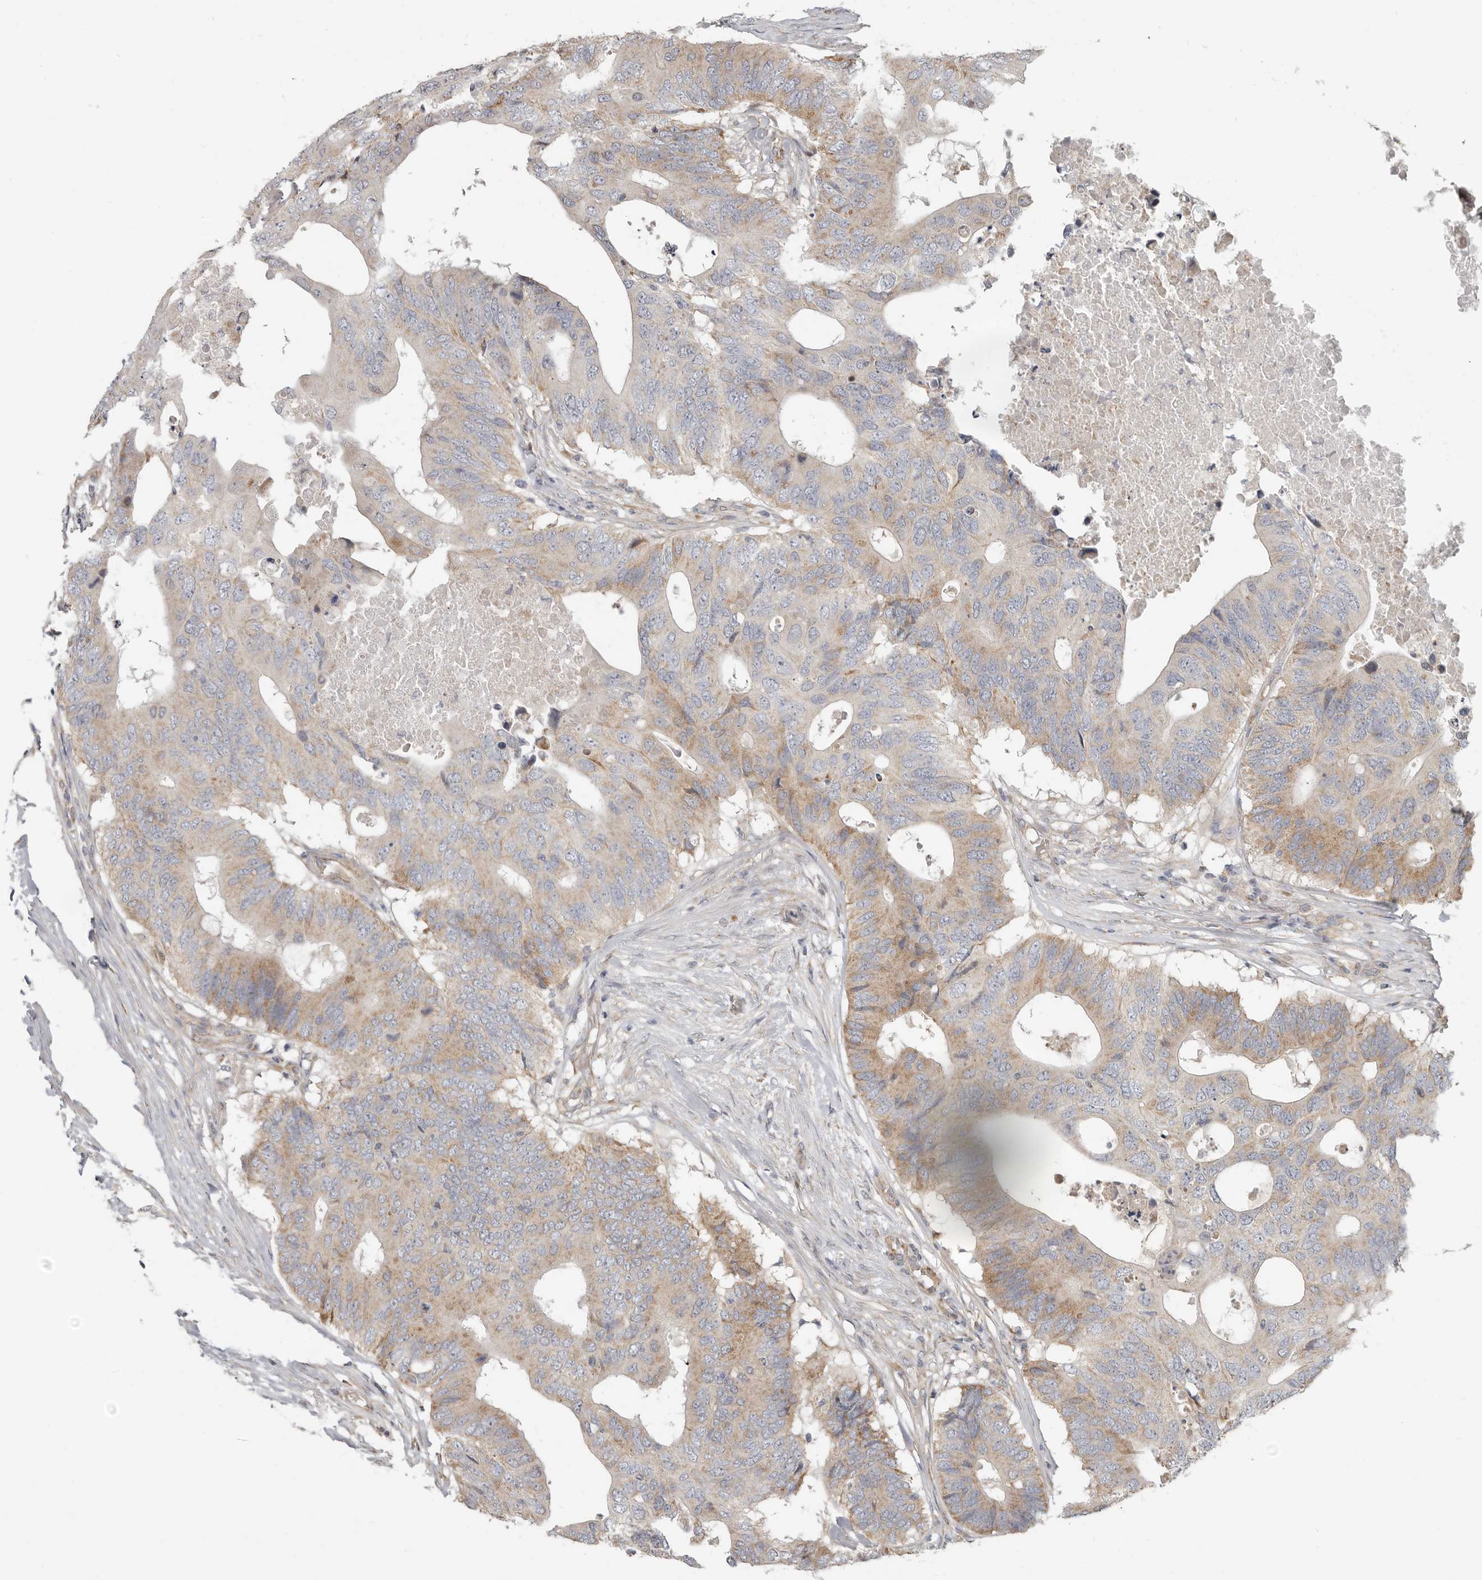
{"staining": {"intensity": "moderate", "quantity": ">75%", "location": "cytoplasmic/membranous"}, "tissue": "colorectal cancer", "cell_type": "Tumor cells", "image_type": "cancer", "snomed": [{"axis": "morphology", "description": "Adenocarcinoma, NOS"}, {"axis": "topography", "description": "Colon"}], "caption": "Protein staining demonstrates moderate cytoplasmic/membranous staining in approximately >75% of tumor cells in colorectal cancer (adenocarcinoma). The staining is performed using DAB brown chromogen to label protein expression. The nuclei are counter-stained blue using hematoxylin.", "gene": "UNK", "patient": {"sex": "male", "age": 71}}